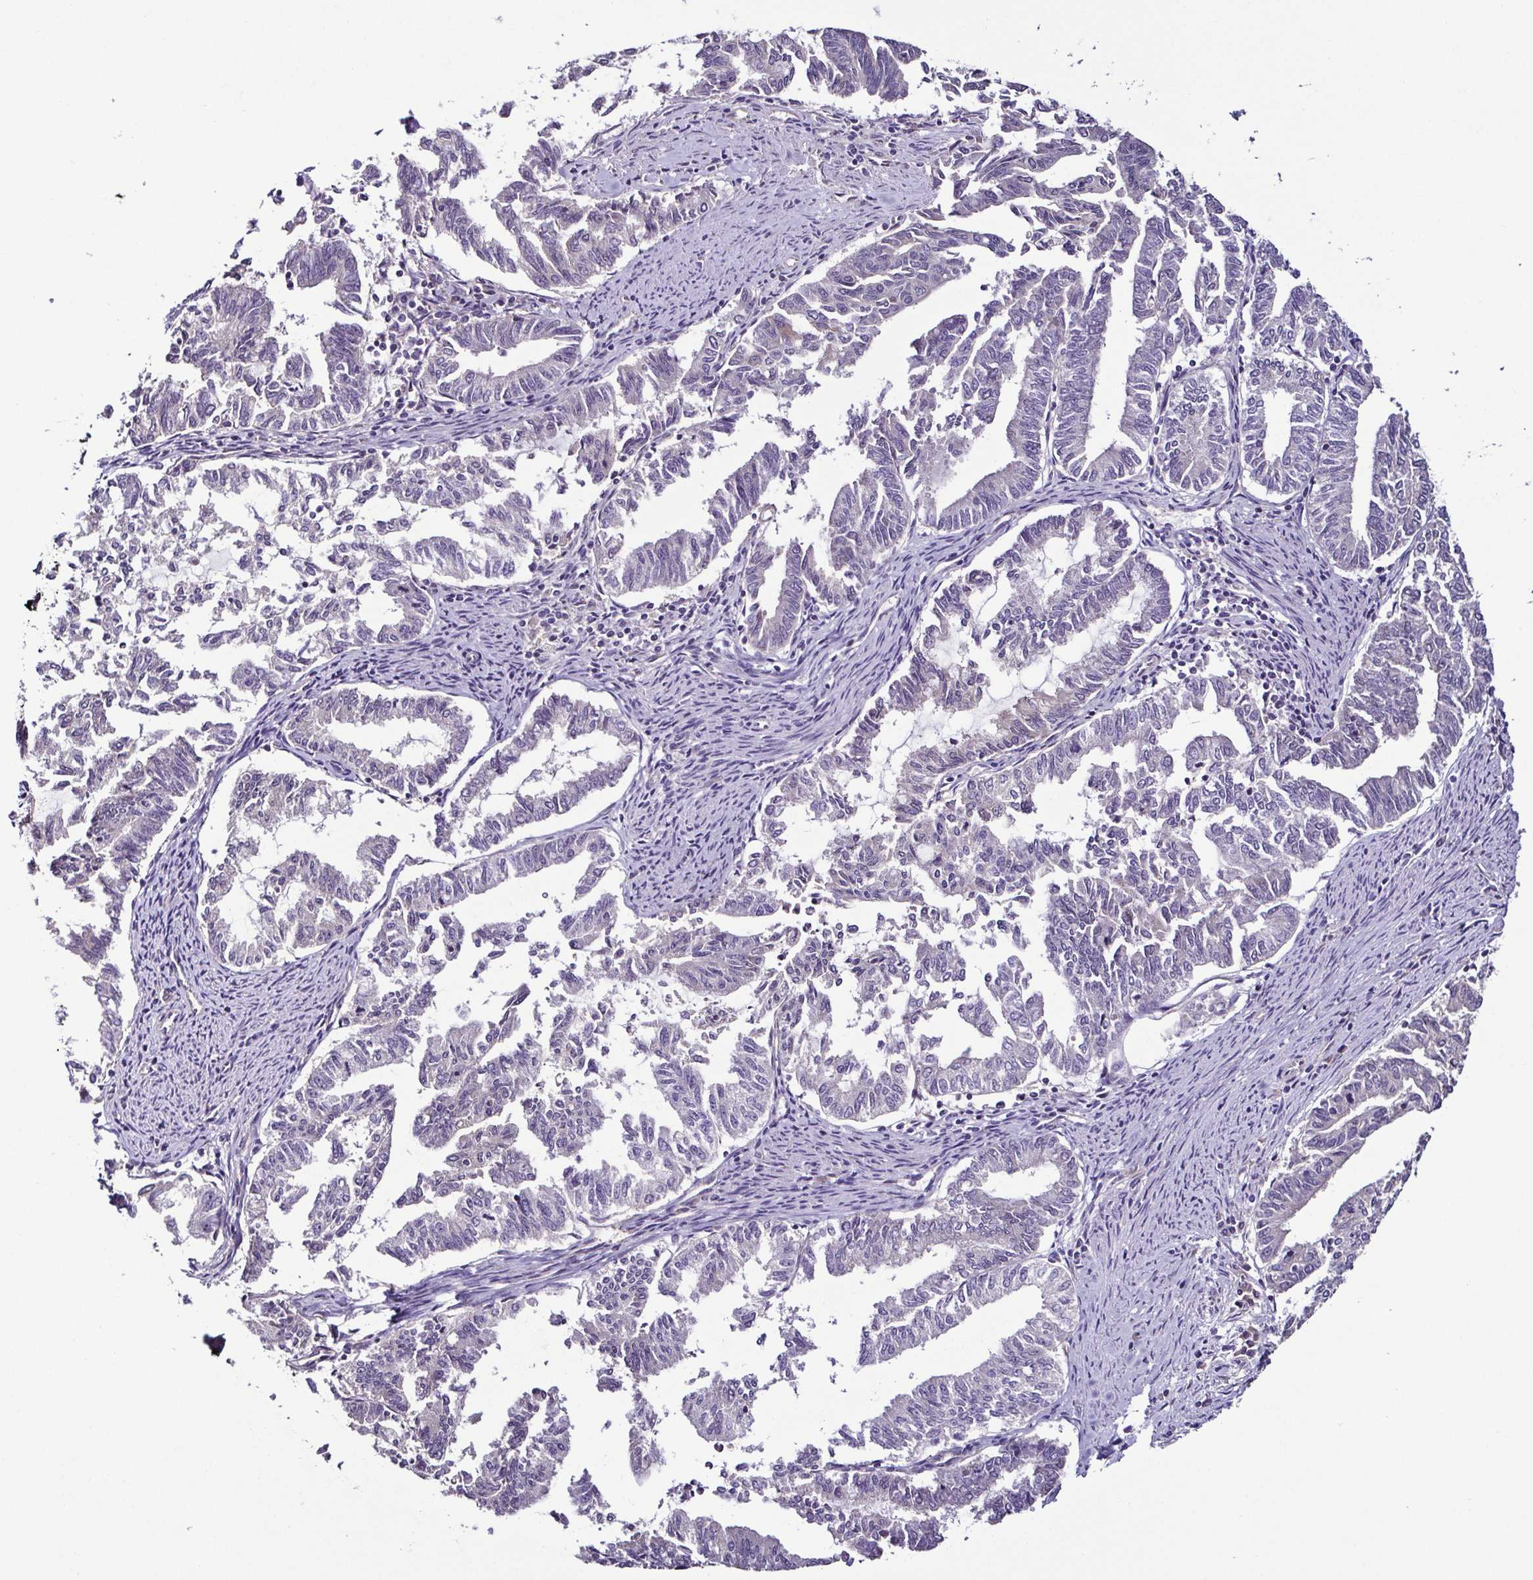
{"staining": {"intensity": "negative", "quantity": "none", "location": "none"}, "tissue": "endometrial cancer", "cell_type": "Tumor cells", "image_type": "cancer", "snomed": [{"axis": "morphology", "description": "Adenocarcinoma, NOS"}, {"axis": "topography", "description": "Endometrium"}], "caption": "A histopathology image of human endometrial cancer is negative for staining in tumor cells. The staining was performed using DAB to visualize the protein expression in brown, while the nuclei were stained in blue with hematoxylin (Magnification: 20x).", "gene": "LMOD2", "patient": {"sex": "female", "age": 79}}